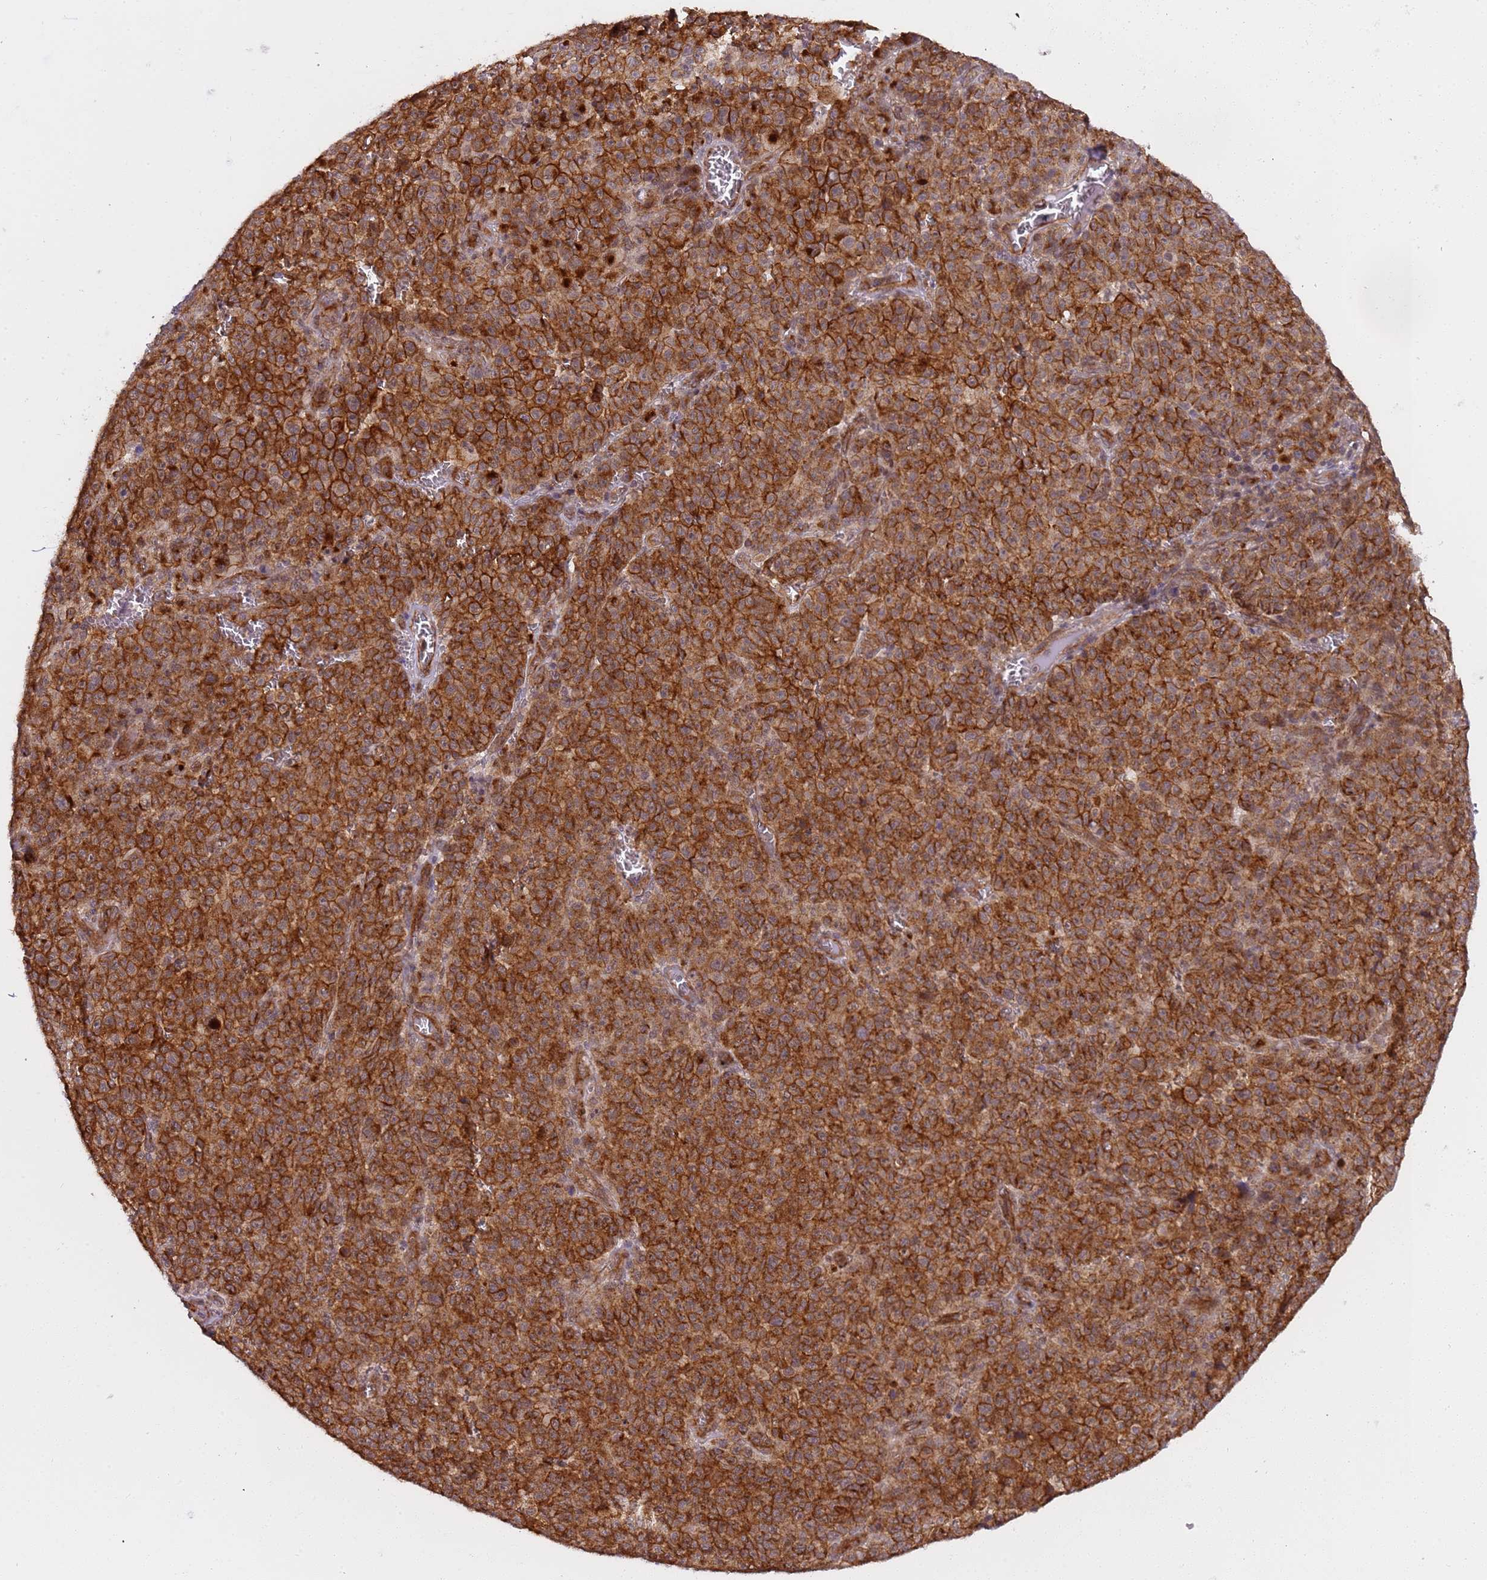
{"staining": {"intensity": "strong", "quantity": ">75%", "location": "cytoplasmic/membranous"}, "tissue": "melanoma", "cell_type": "Tumor cells", "image_type": "cancer", "snomed": [{"axis": "morphology", "description": "Malignant melanoma, NOS"}, {"axis": "topography", "description": "Skin"}], "caption": "Immunohistochemistry (IHC) photomicrograph of neoplastic tissue: malignant melanoma stained using IHC reveals high levels of strong protein expression localized specifically in the cytoplasmic/membranous of tumor cells, appearing as a cytoplasmic/membranous brown color.", "gene": "EMC2", "patient": {"sex": "female", "age": 82}}